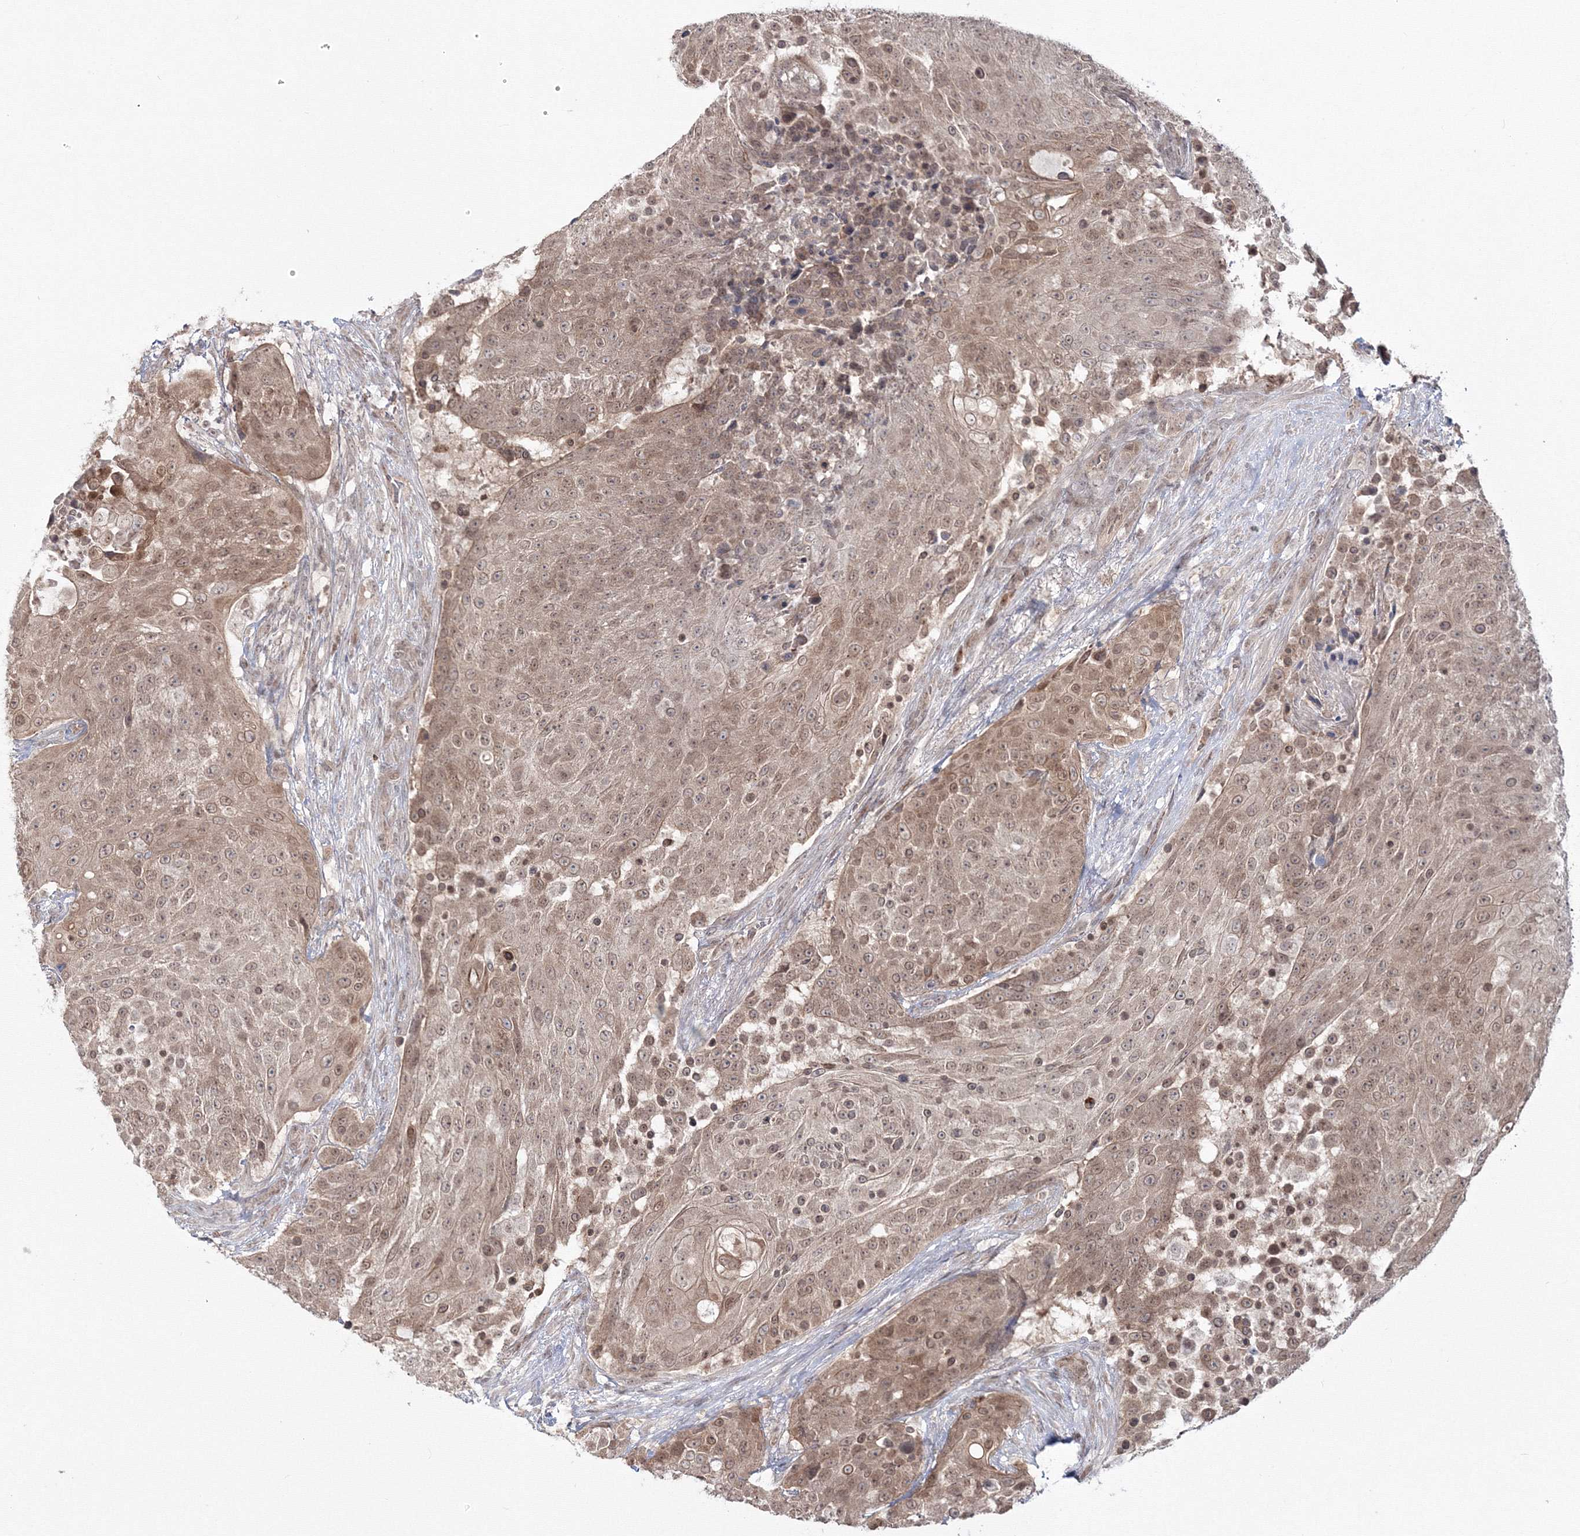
{"staining": {"intensity": "moderate", "quantity": ">75%", "location": "cytoplasmic/membranous,nuclear"}, "tissue": "urothelial cancer", "cell_type": "Tumor cells", "image_type": "cancer", "snomed": [{"axis": "morphology", "description": "Urothelial carcinoma, High grade"}, {"axis": "topography", "description": "Urinary bladder"}], "caption": "High-grade urothelial carcinoma tissue displays moderate cytoplasmic/membranous and nuclear staining in about >75% of tumor cells The protein of interest is stained brown, and the nuclei are stained in blue (DAB IHC with brightfield microscopy, high magnification).", "gene": "ZFAND6", "patient": {"sex": "female", "age": 63}}